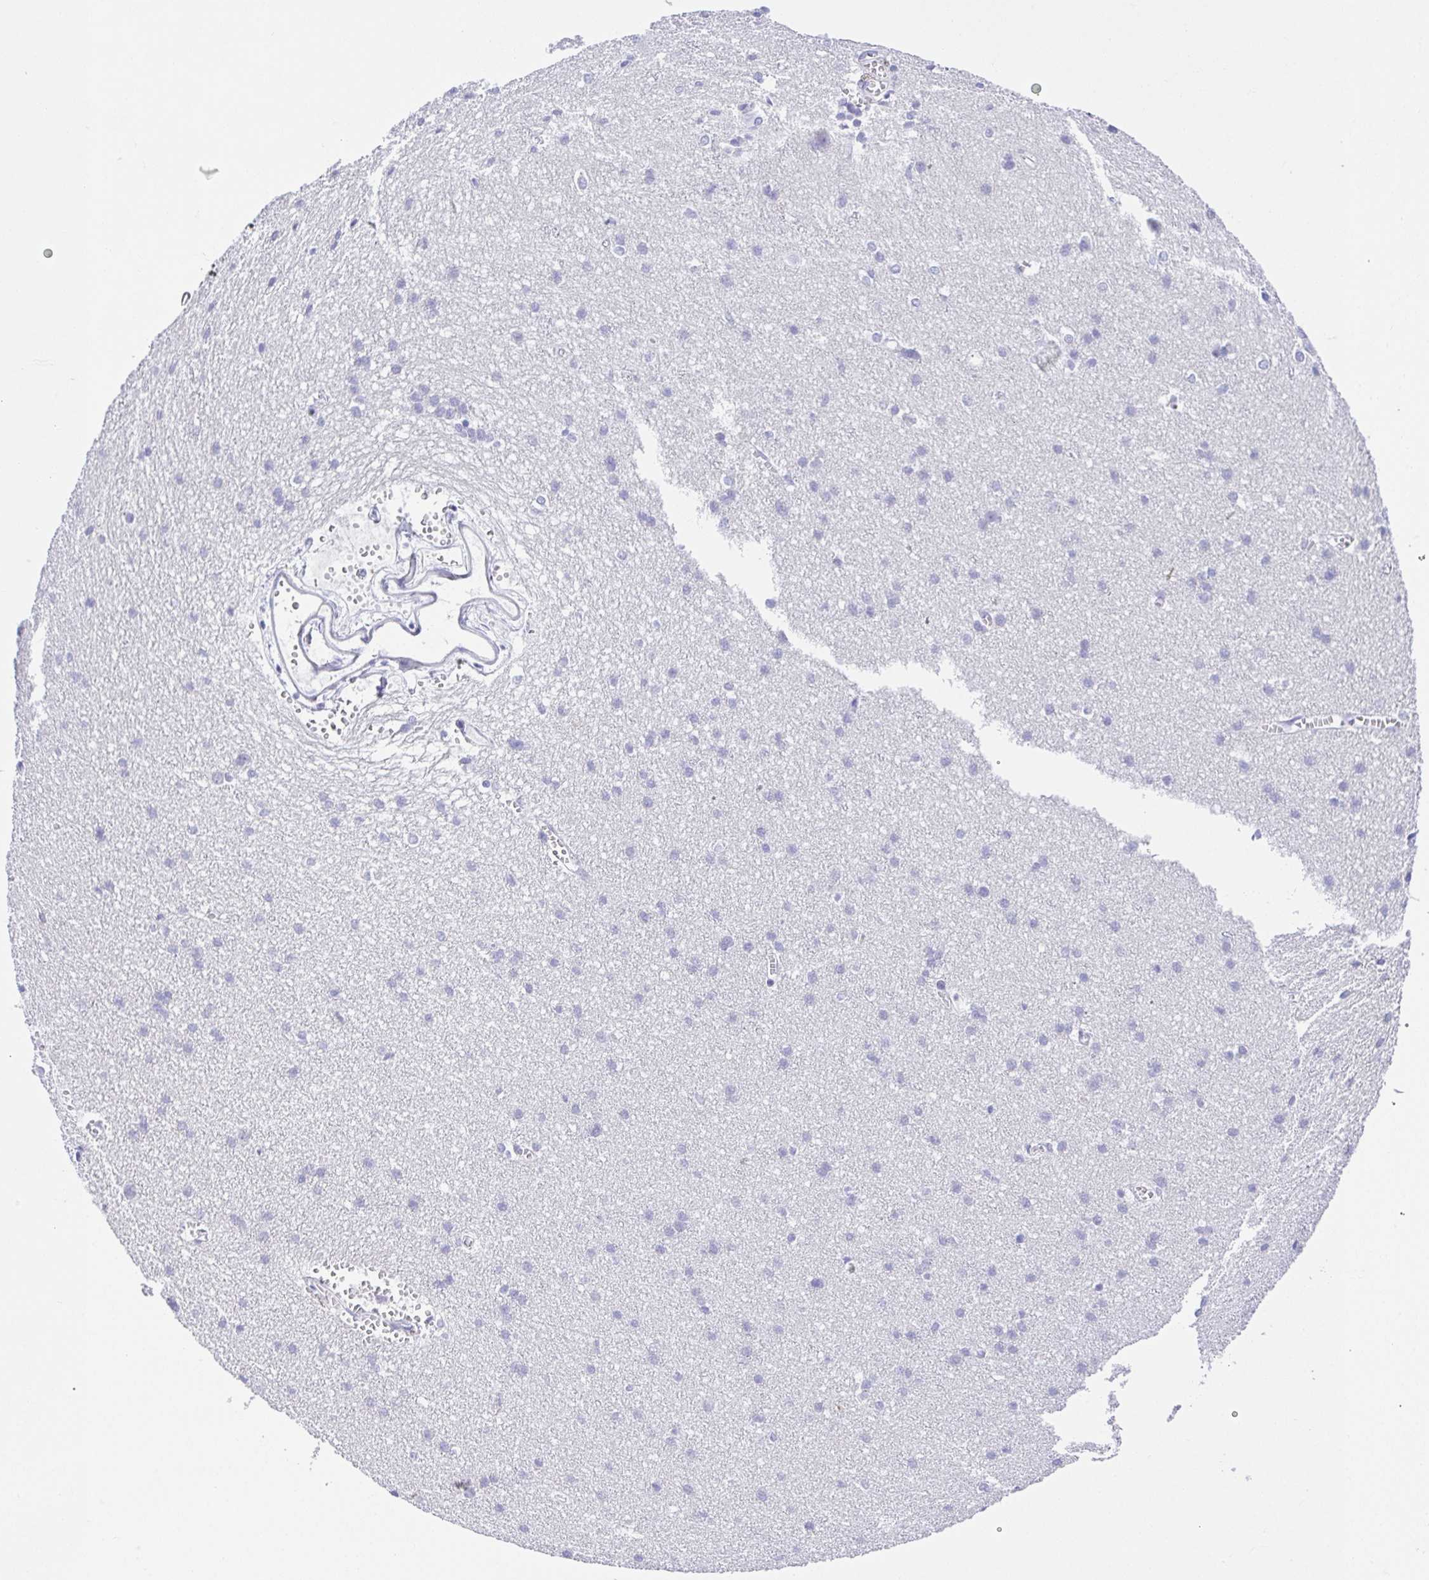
{"staining": {"intensity": "negative", "quantity": "none", "location": "none"}, "tissue": "cerebral cortex", "cell_type": "Endothelial cells", "image_type": "normal", "snomed": [{"axis": "morphology", "description": "Normal tissue, NOS"}, {"axis": "topography", "description": "Cerebral cortex"}], "caption": "A high-resolution photomicrograph shows immunohistochemistry (IHC) staining of normal cerebral cortex, which exhibits no significant positivity in endothelial cells.", "gene": "LUZP4", "patient": {"sex": "male", "age": 37}}